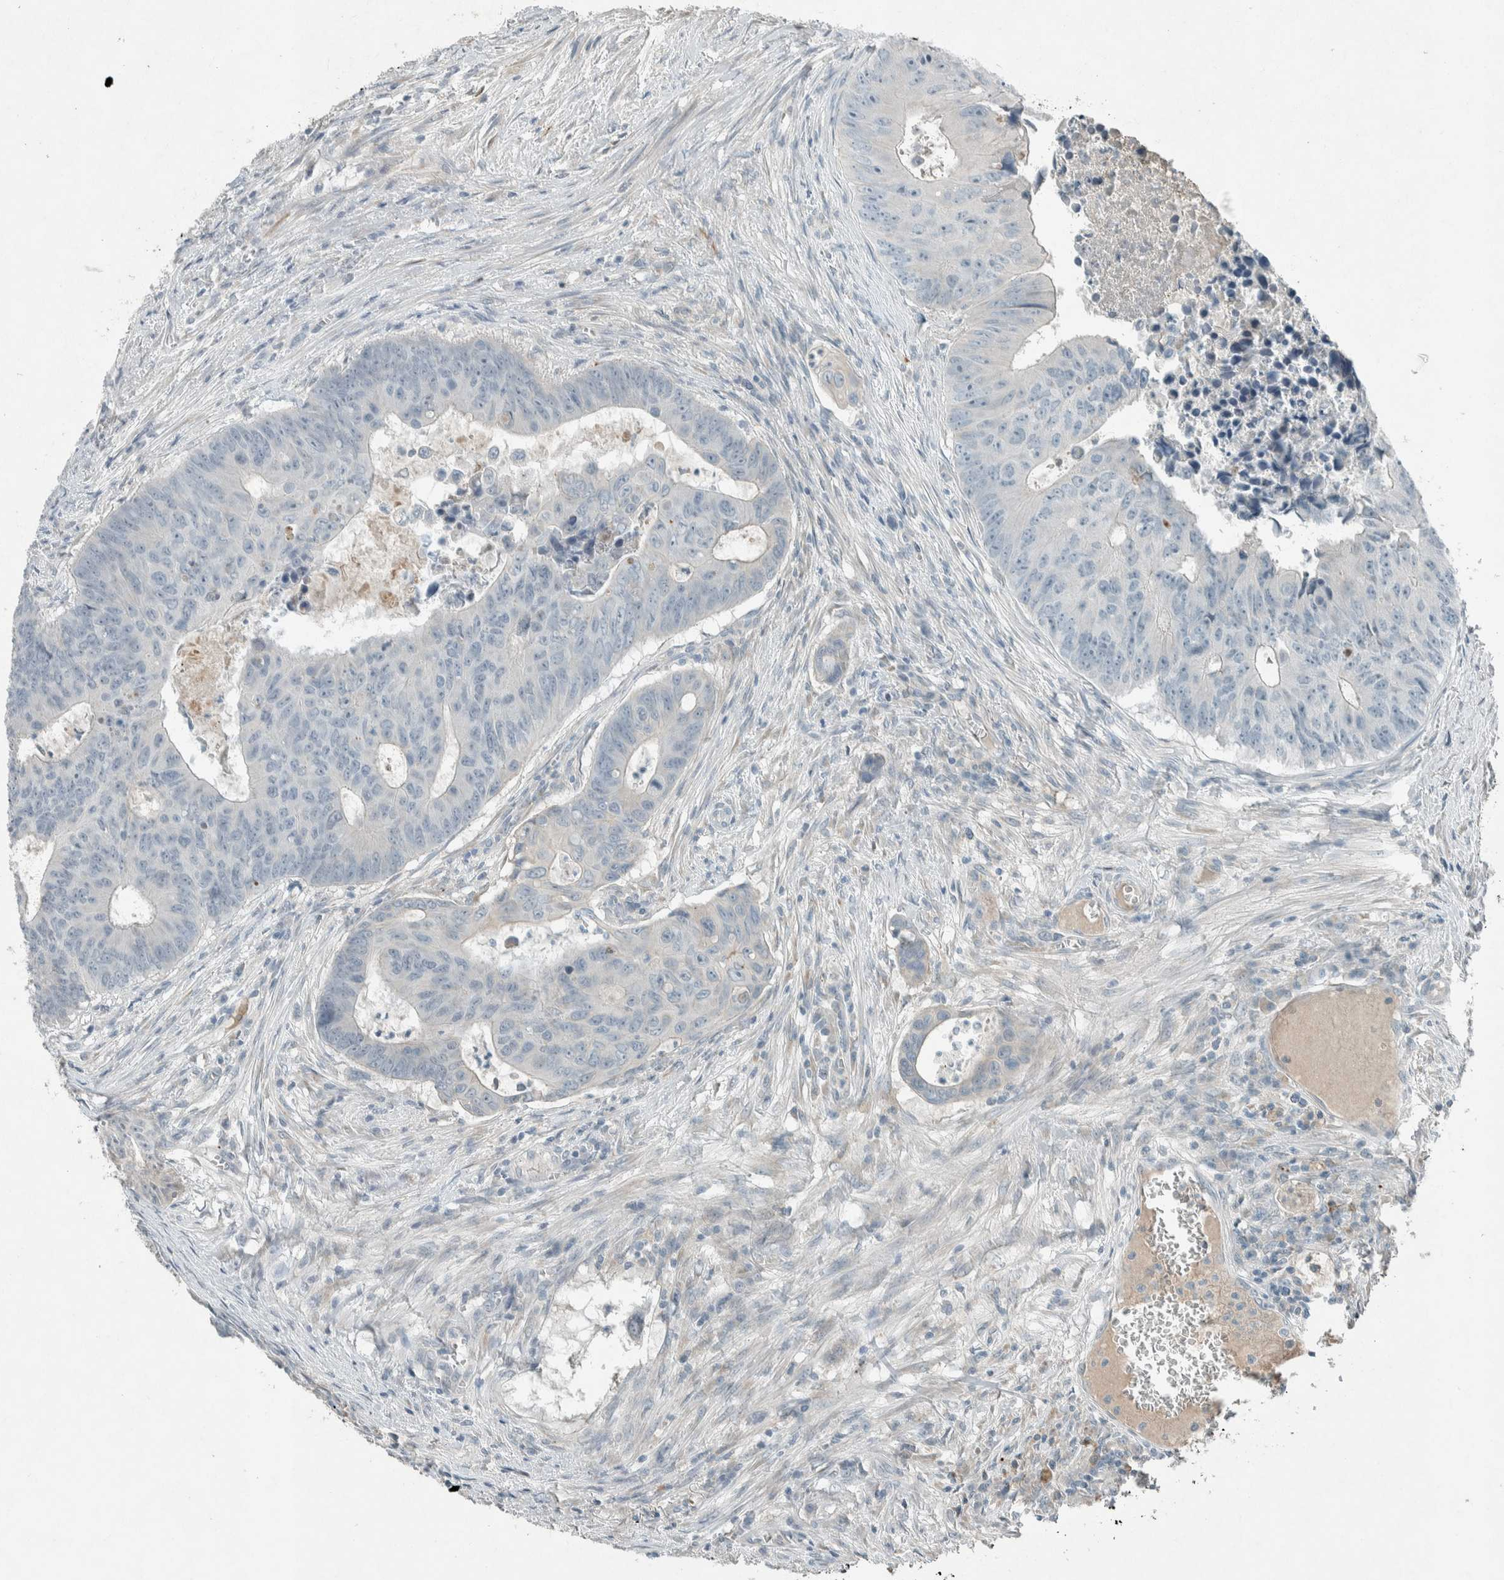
{"staining": {"intensity": "negative", "quantity": "none", "location": "none"}, "tissue": "colorectal cancer", "cell_type": "Tumor cells", "image_type": "cancer", "snomed": [{"axis": "morphology", "description": "Adenocarcinoma, NOS"}, {"axis": "topography", "description": "Colon"}], "caption": "An immunohistochemistry (IHC) image of adenocarcinoma (colorectal) is shown. There is no staining in tumor cells of adenocarcinoma (colorectal). (Immunohistochemistry, brightfield microscopy, high magnification).", "gene": "CERCAM", "patient": {"sex": "male", "age": 87}}